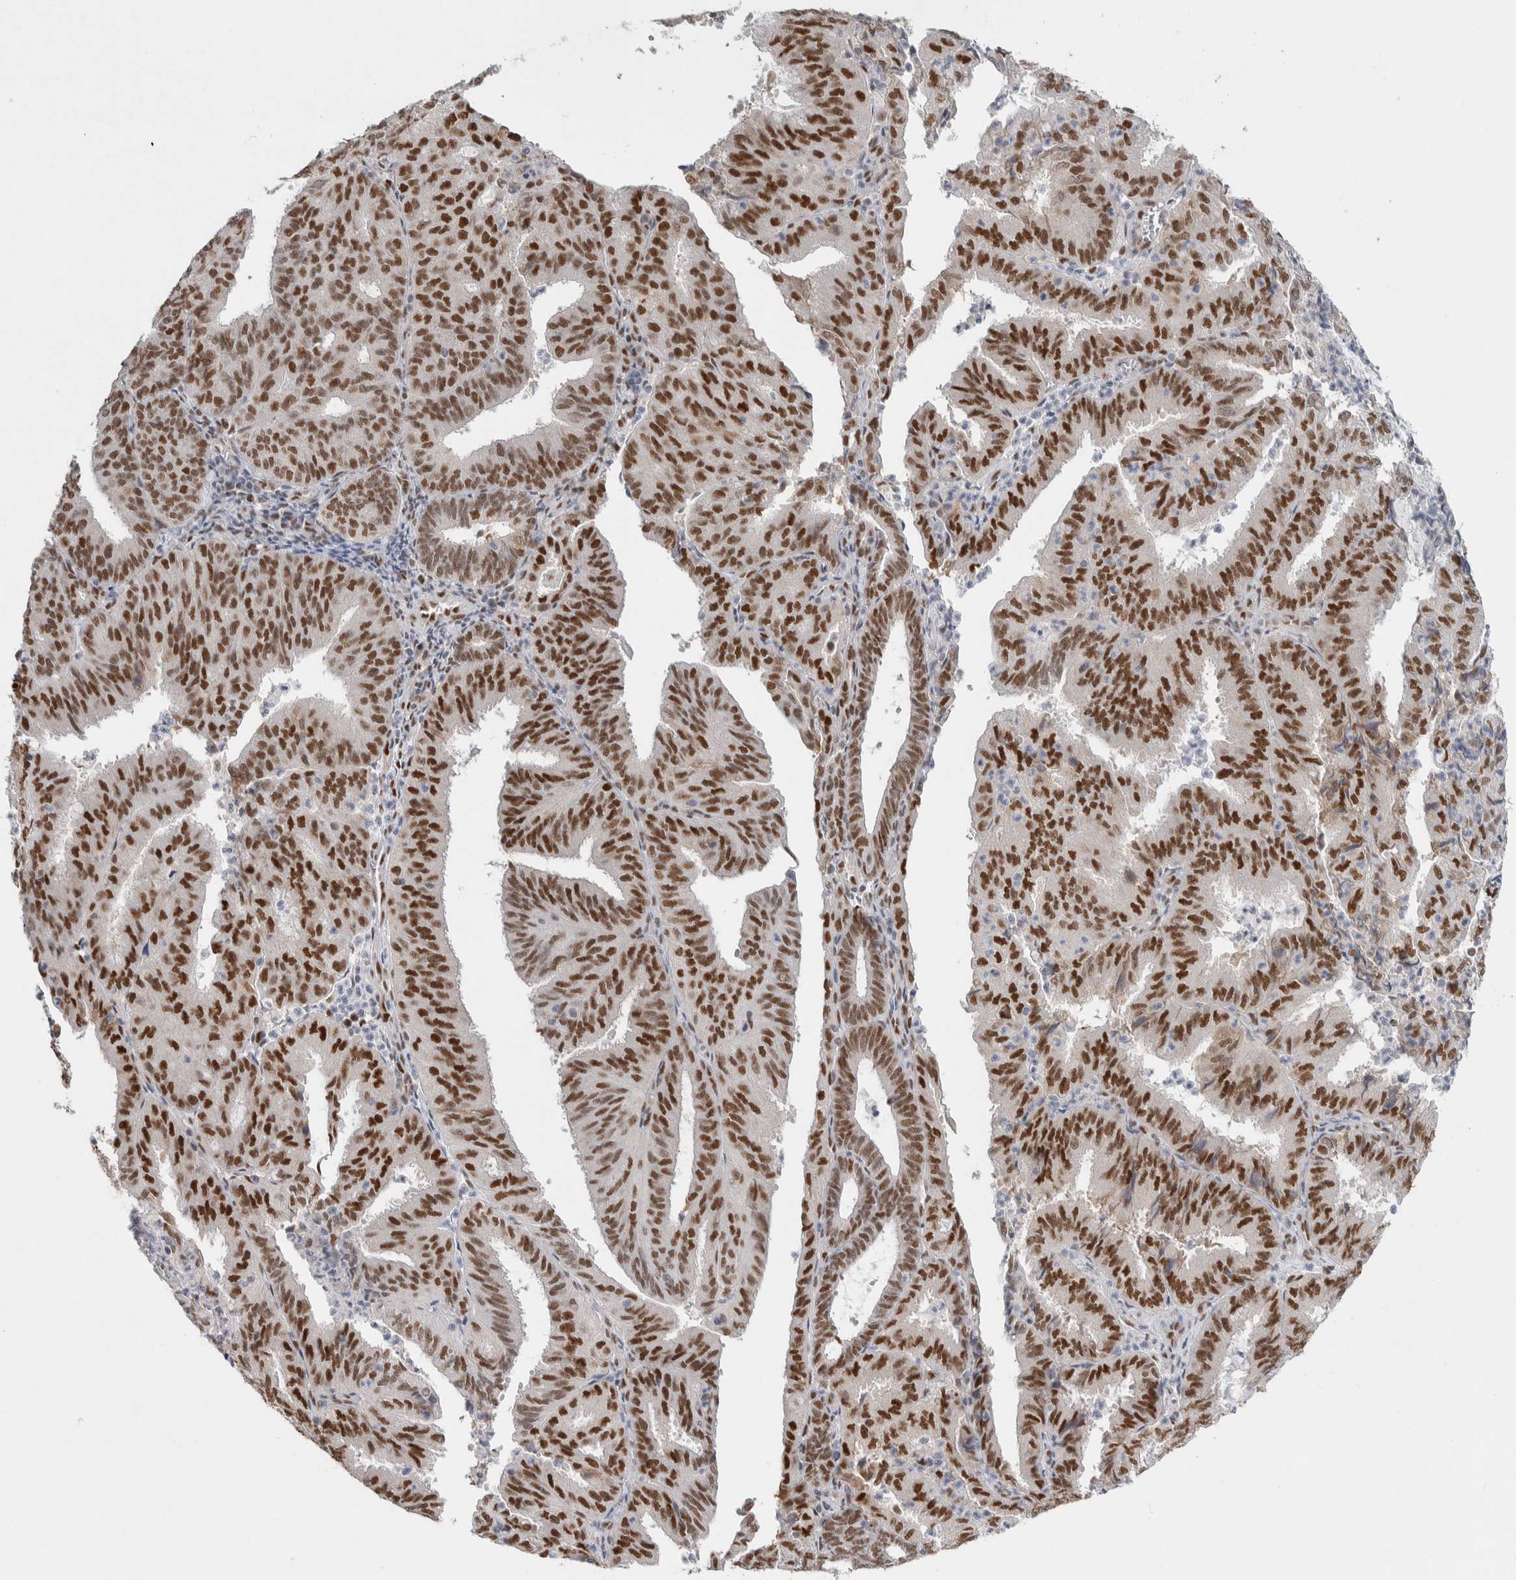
{"staining": {"intensity": "strong", "quantity": ">75%", "location": "nuclear"}, "tissue": "endometrial cancer", "cell_type": "Tumor cells", "image_type": "cancer", "snomed": [{"axis": "morphology", "description": "Adenocarcinoma, NOS"}, {"axis": "topography", "description": "Uterus"}], "caption": "Immunohistochemical staining of endometrial cancer (adenocarcinoma) exhibits high levels of strong nuclear positivity in about >75% of tumor cells. (brown staining indicates protein expression, while blue staining denotes nuclei).", "gene": "PRMT1", "patient": {"sex": "female", "age": 60}}